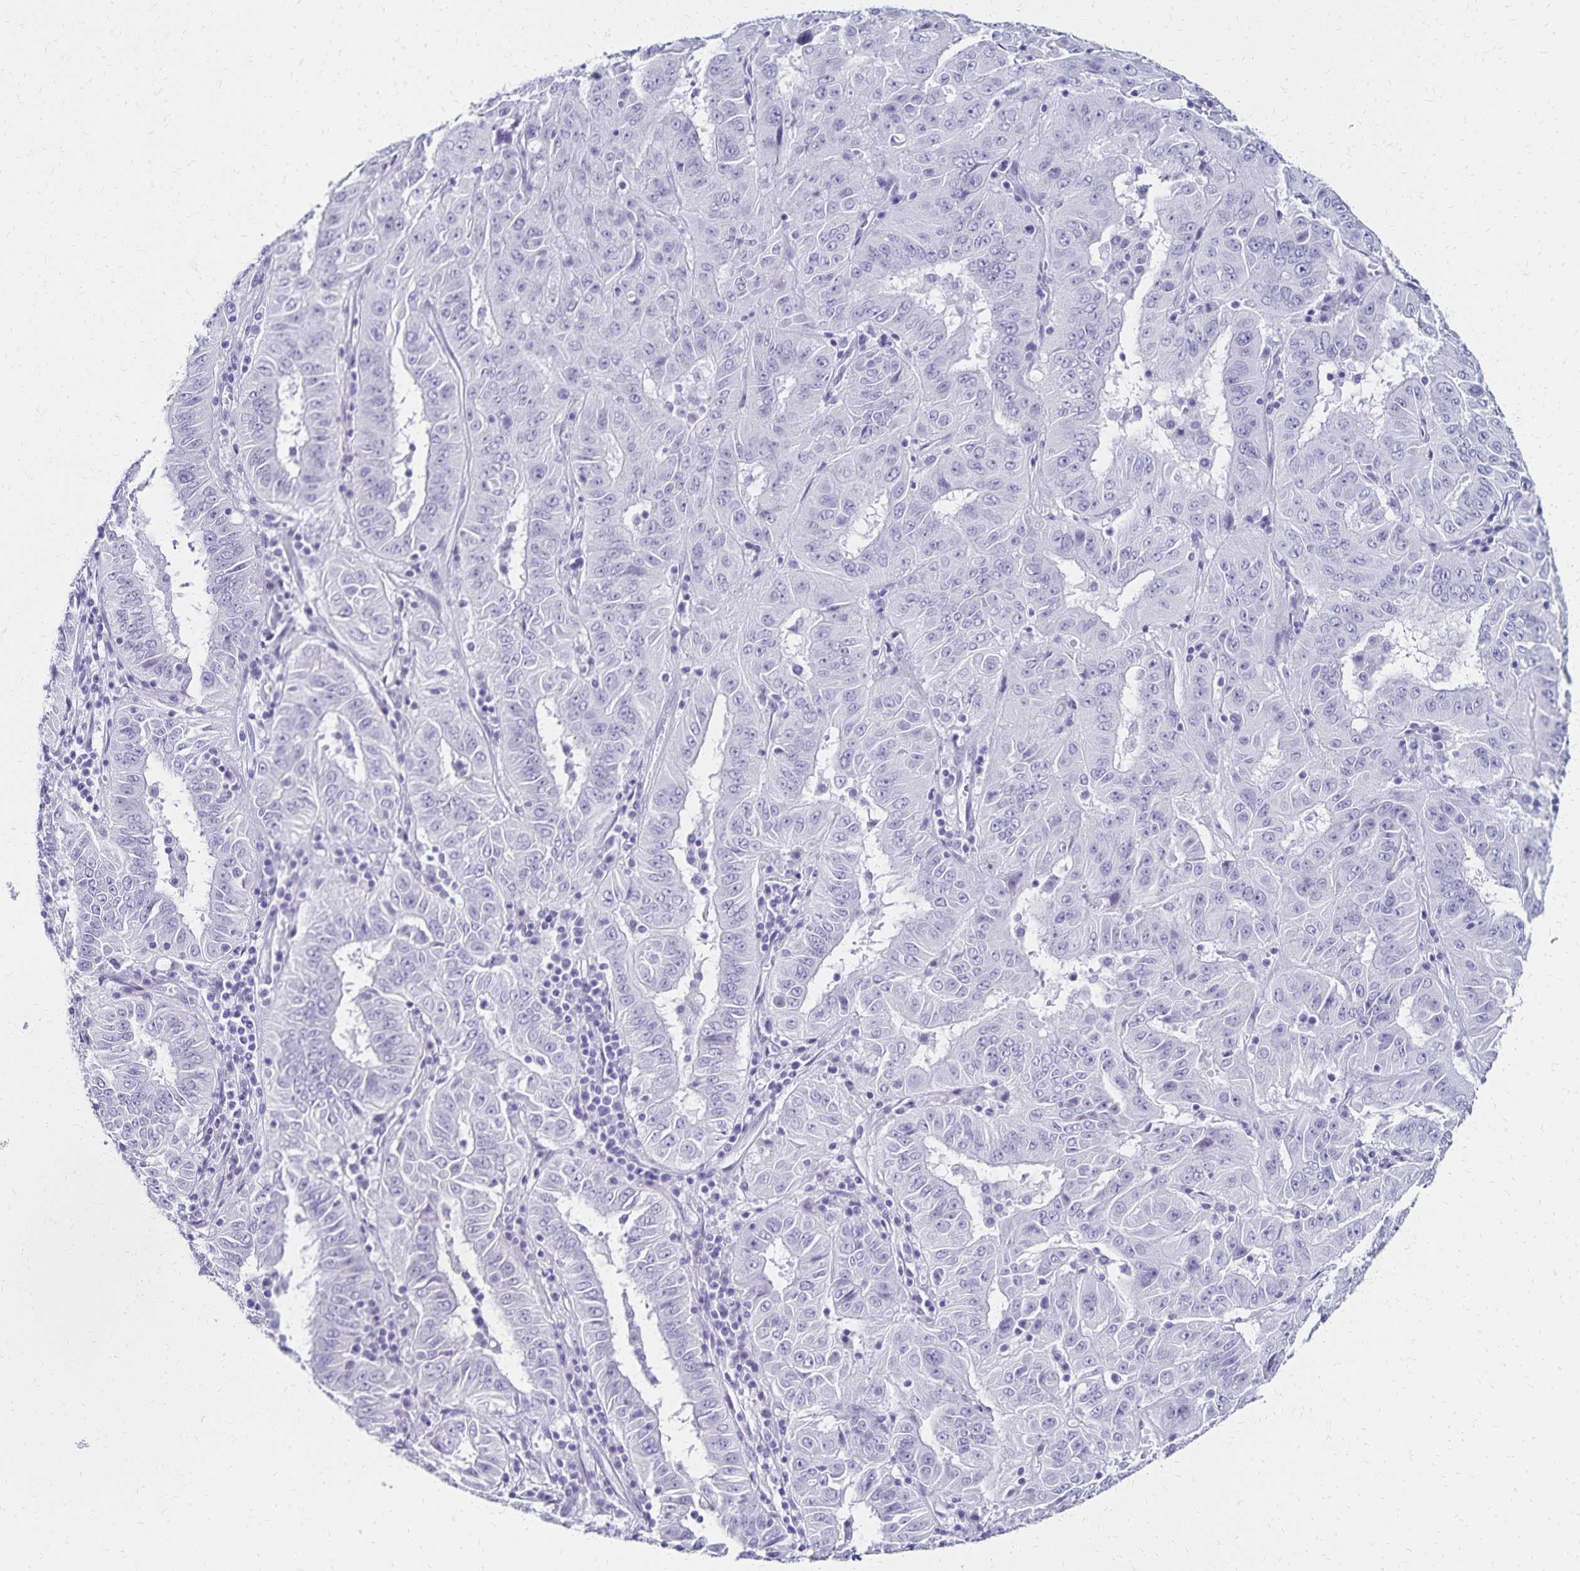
{"staining": {"intensity": "negative", "quantity": "none", "location": "none"}, "tissue": "pancreatic cancer", "cell_type": "Tumor cells", "image_type": "cancer", "snomed": [{"axis": "morphology", "description": "Adenocarcinoma, NOS"}, {"axis": "topography", "description": "Pancreas"}], "caption": "This micrograph is of pancreatic cancer stained with immunohistochemistry to label a protein in brown with the nuclei are counter-stained blue. There is no positivity in tumor cells.", "gene": "GIP", "patient": {"sex": "male", "age": 63}}